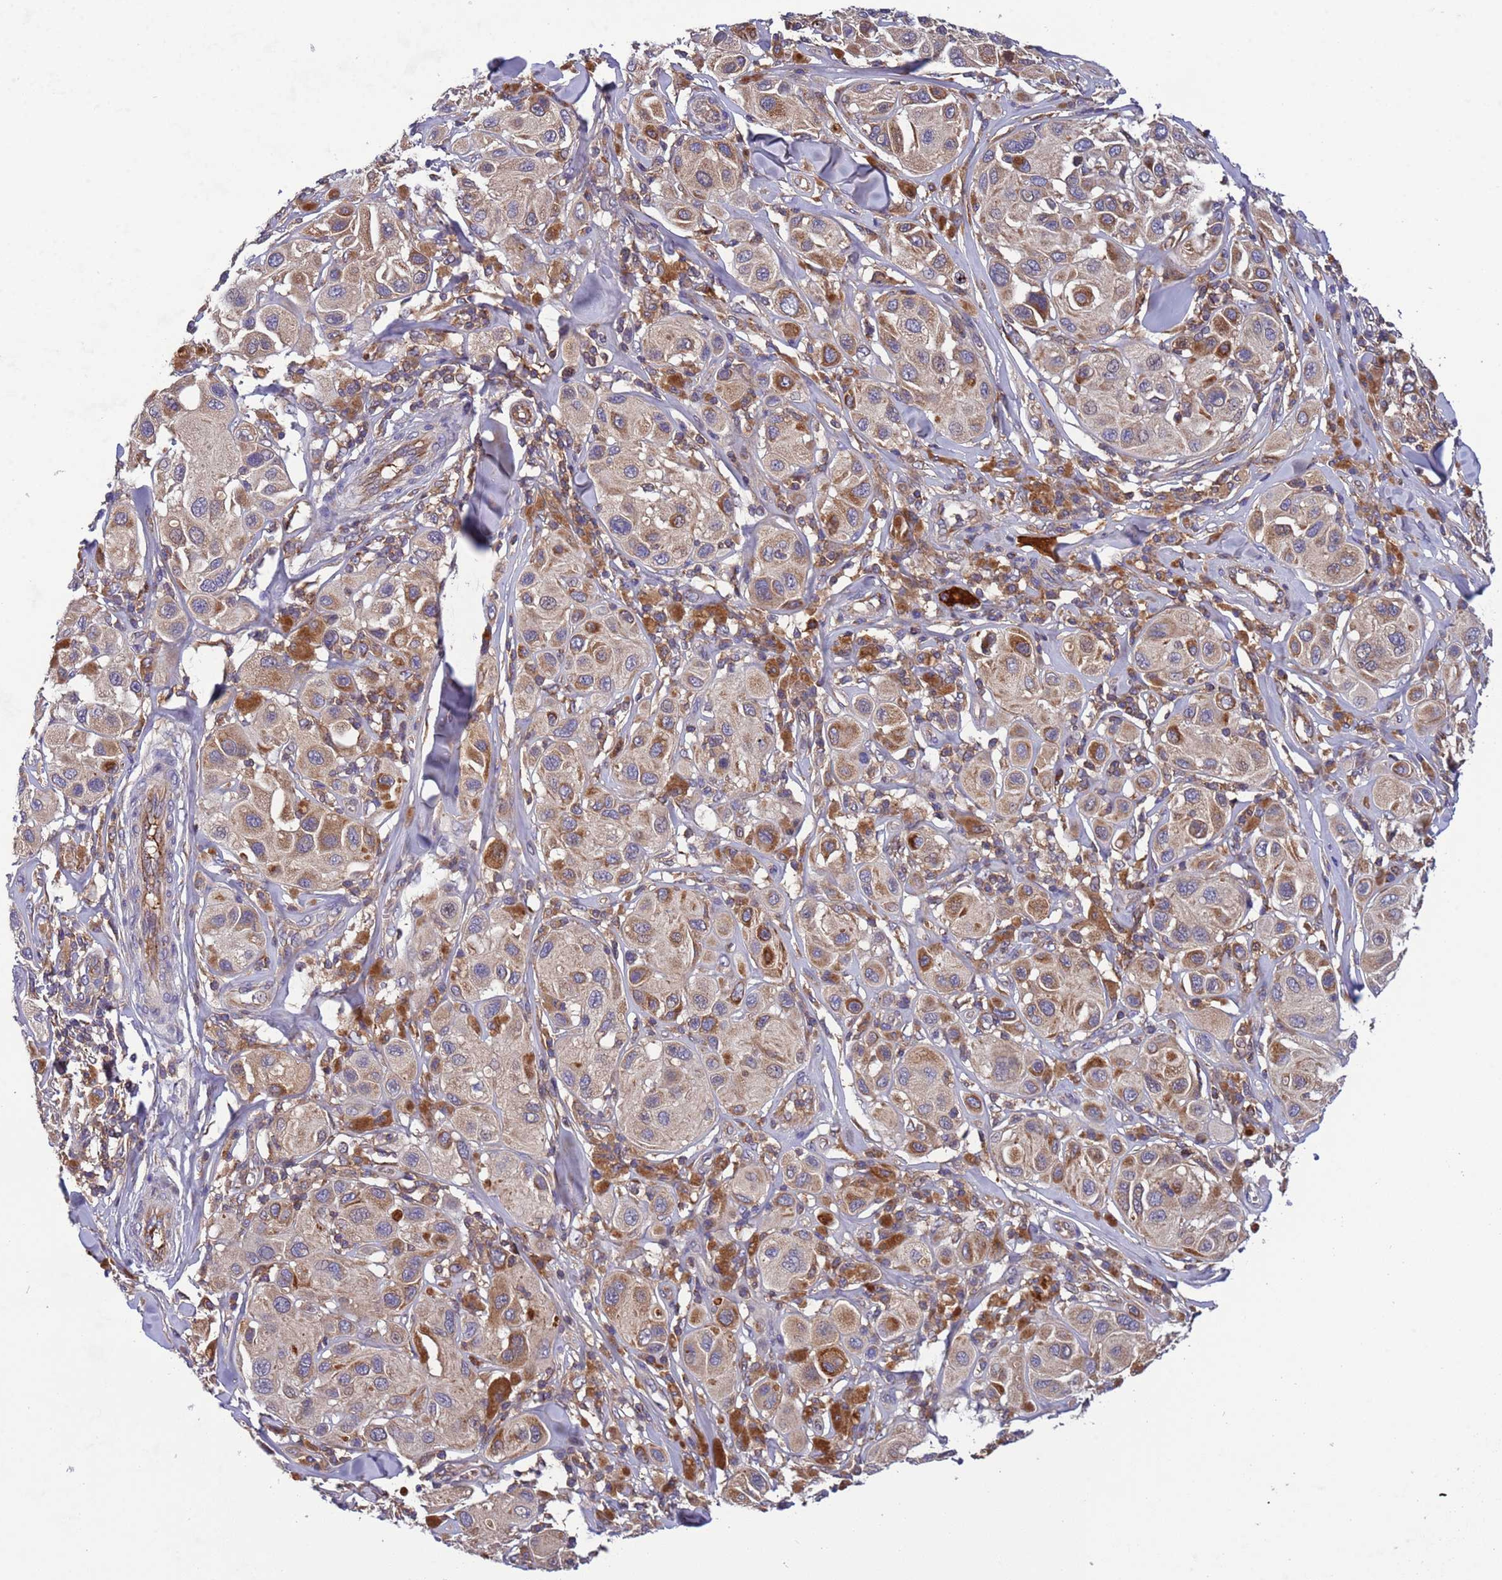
{"staining": {"intensity": "moderate", "quantity": "<25%", "location": "cytoplasmic/membranous"}, "tissue": "melanoma", "cell_type": "Tumor cells", "image_type": "cancer", "snomed": [{"axis": "morphology", "description": "Malignant melanoma, Metastatic site"}, {"axis": "topography", "description": "Skin"}], "caption": "Malignant melanoma (metastatic site) tissue exhibits moderate cytoplasmic/membranous expression in approximately <25% of tumor cells, visualized by immunohistochemistry.", "gene": "PARP16", "patient": {"sex": "male", "age": 41}}